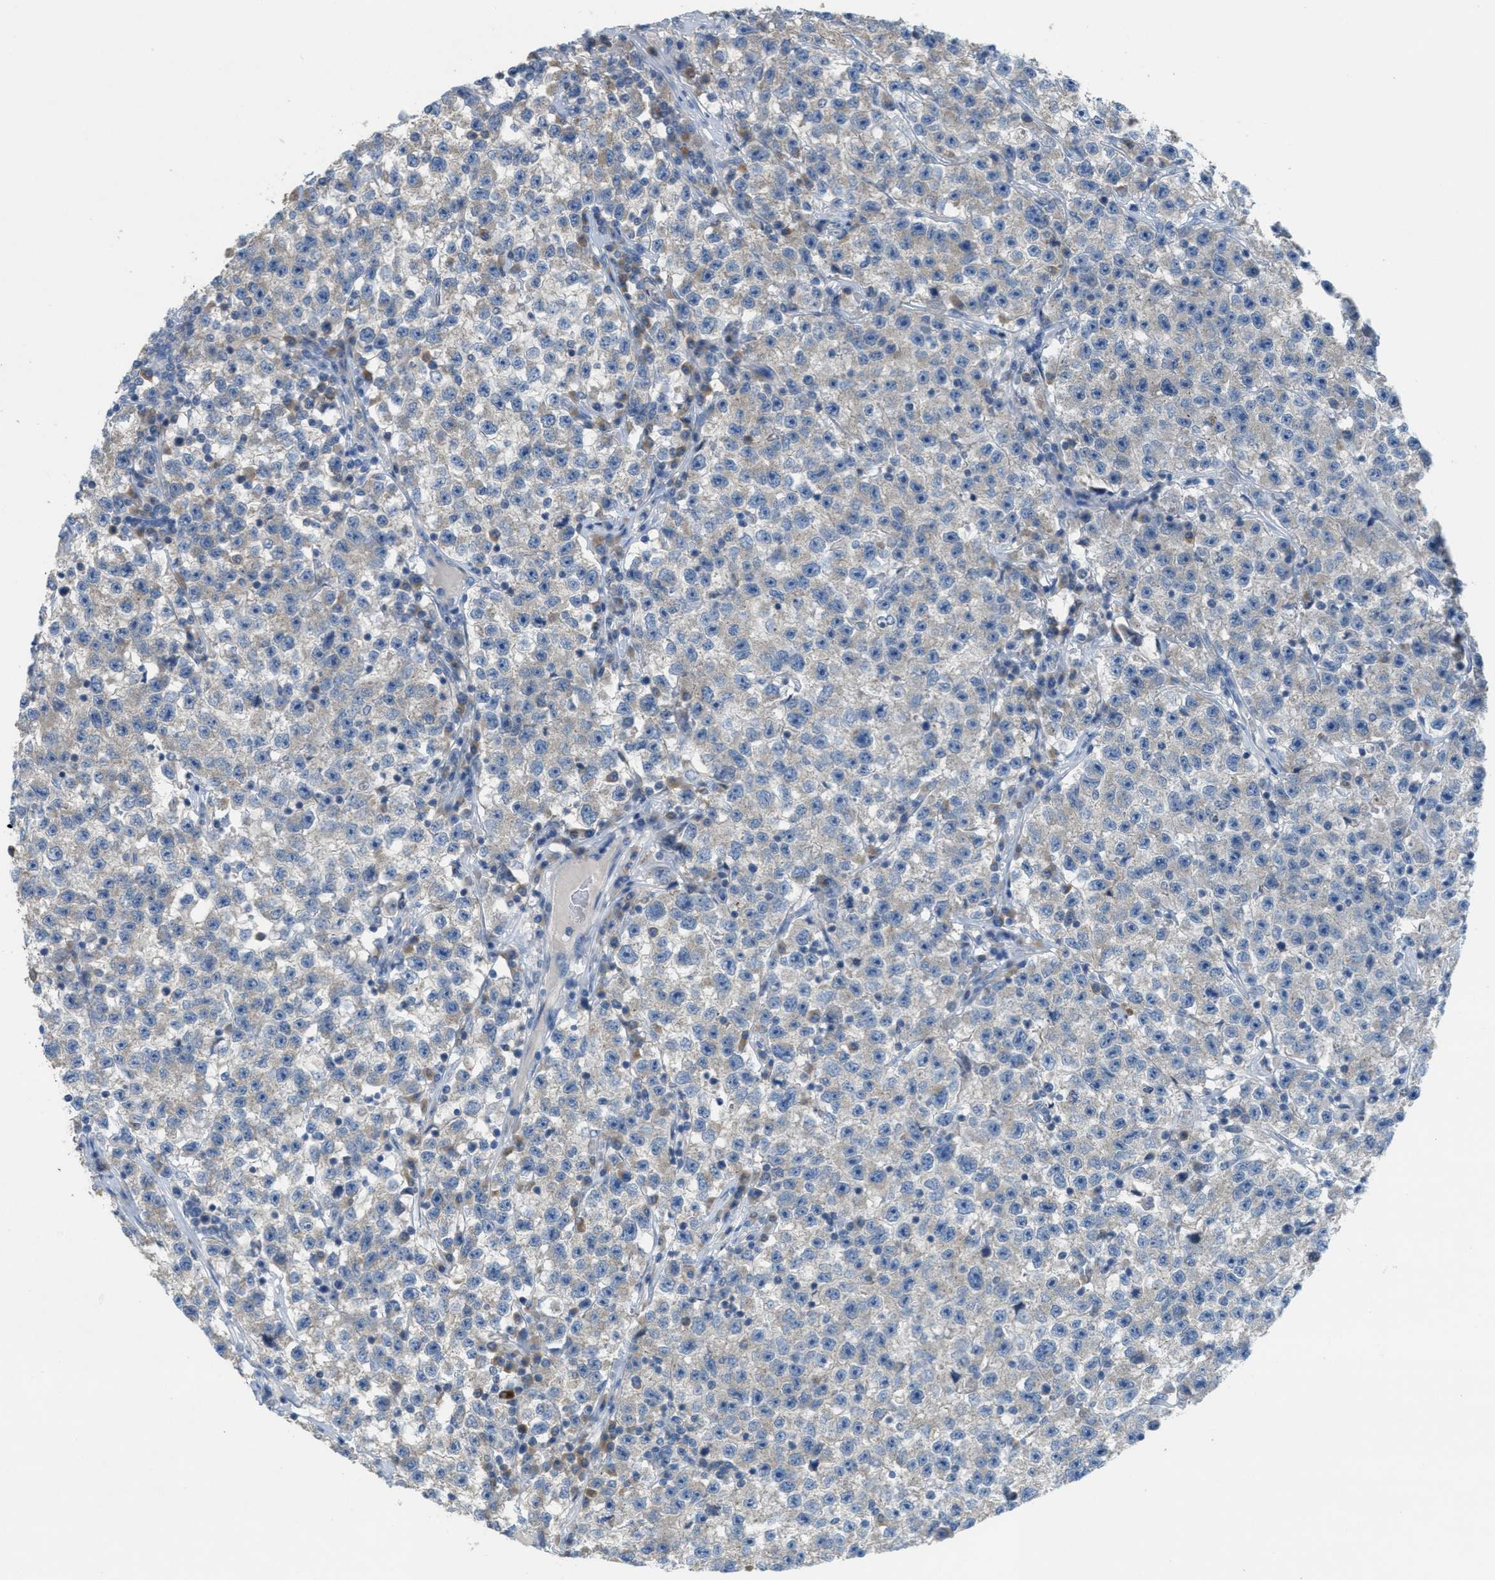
{"staining": {"intensity": "weak", "quantity": "<25%", "location": "cytoplasmic/membranous"}, "tissue": "testis cancer", "cell_type": "Tumor cells", "image_type": "cancer", "snomed": [{"axis": "morphology", "description": "Seminoma, NOS"}, {"axis": "topography", "description": "Testis"}], "caption": "IHC image of seminoma (testis) stained for a protein (brown), which demonstrates no positivity in tumor cells.", "gene": "UBA5", "patient": {"sex": "male", "age": 22}}